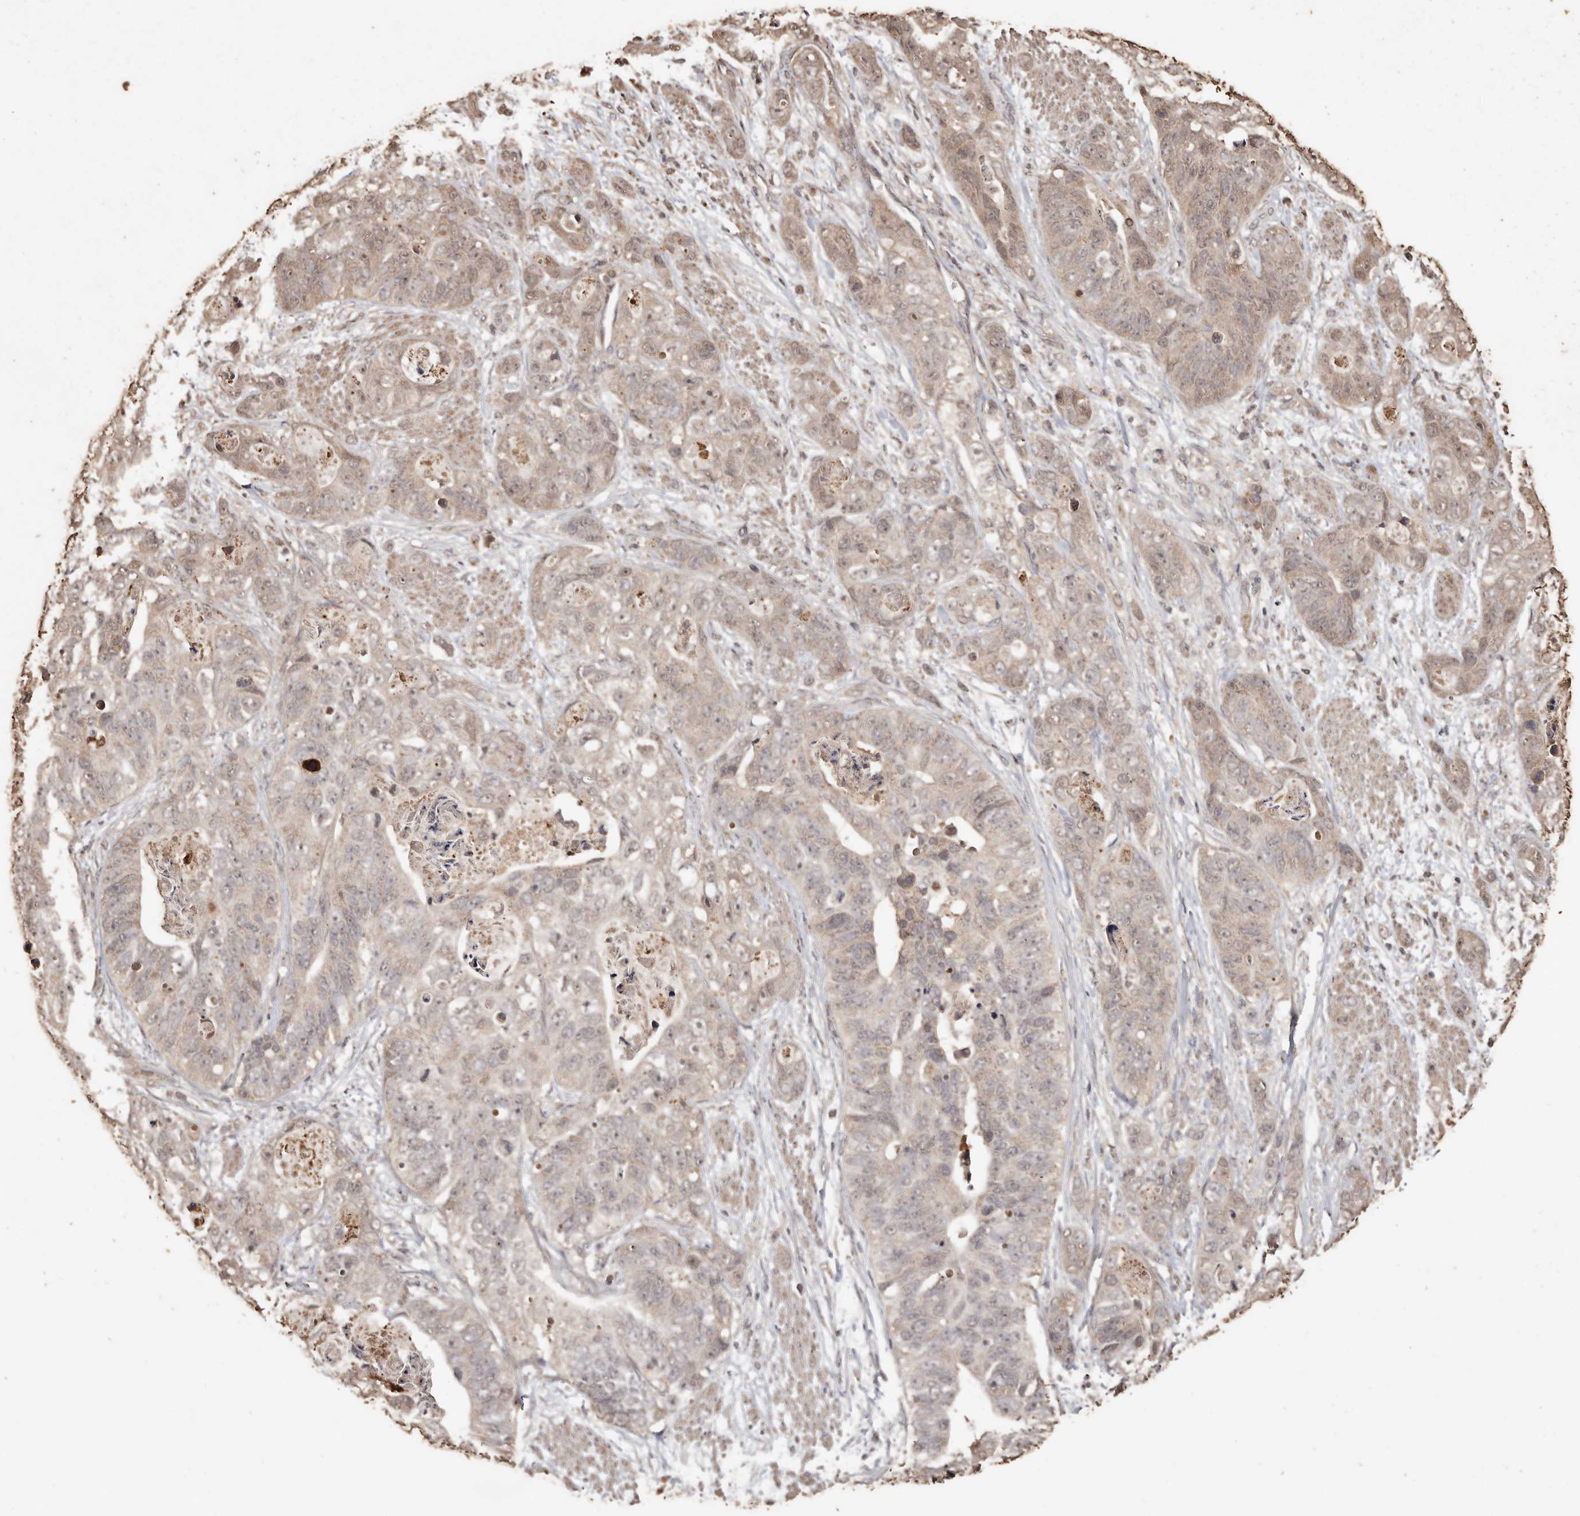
{"staining": {"intensity": "weak", "quantity": "<25%", "location": "cytoplasmic/membranous"}, "tissue": "stomach cancer", "cell_type": "Tumor cells", "image_type": "cancer", "snomed": [{"axis": "morphology", "description": "Adenocarcinoma, NOS"}, {"axis": "topography", "description": "Stomach"}], "caption": "Immunohistochemistry (IHC) of human stomach cancer displays no expression in tumor cells.", "gene": "PKDCC", "patient": {"sex": "female", "age": 89}}